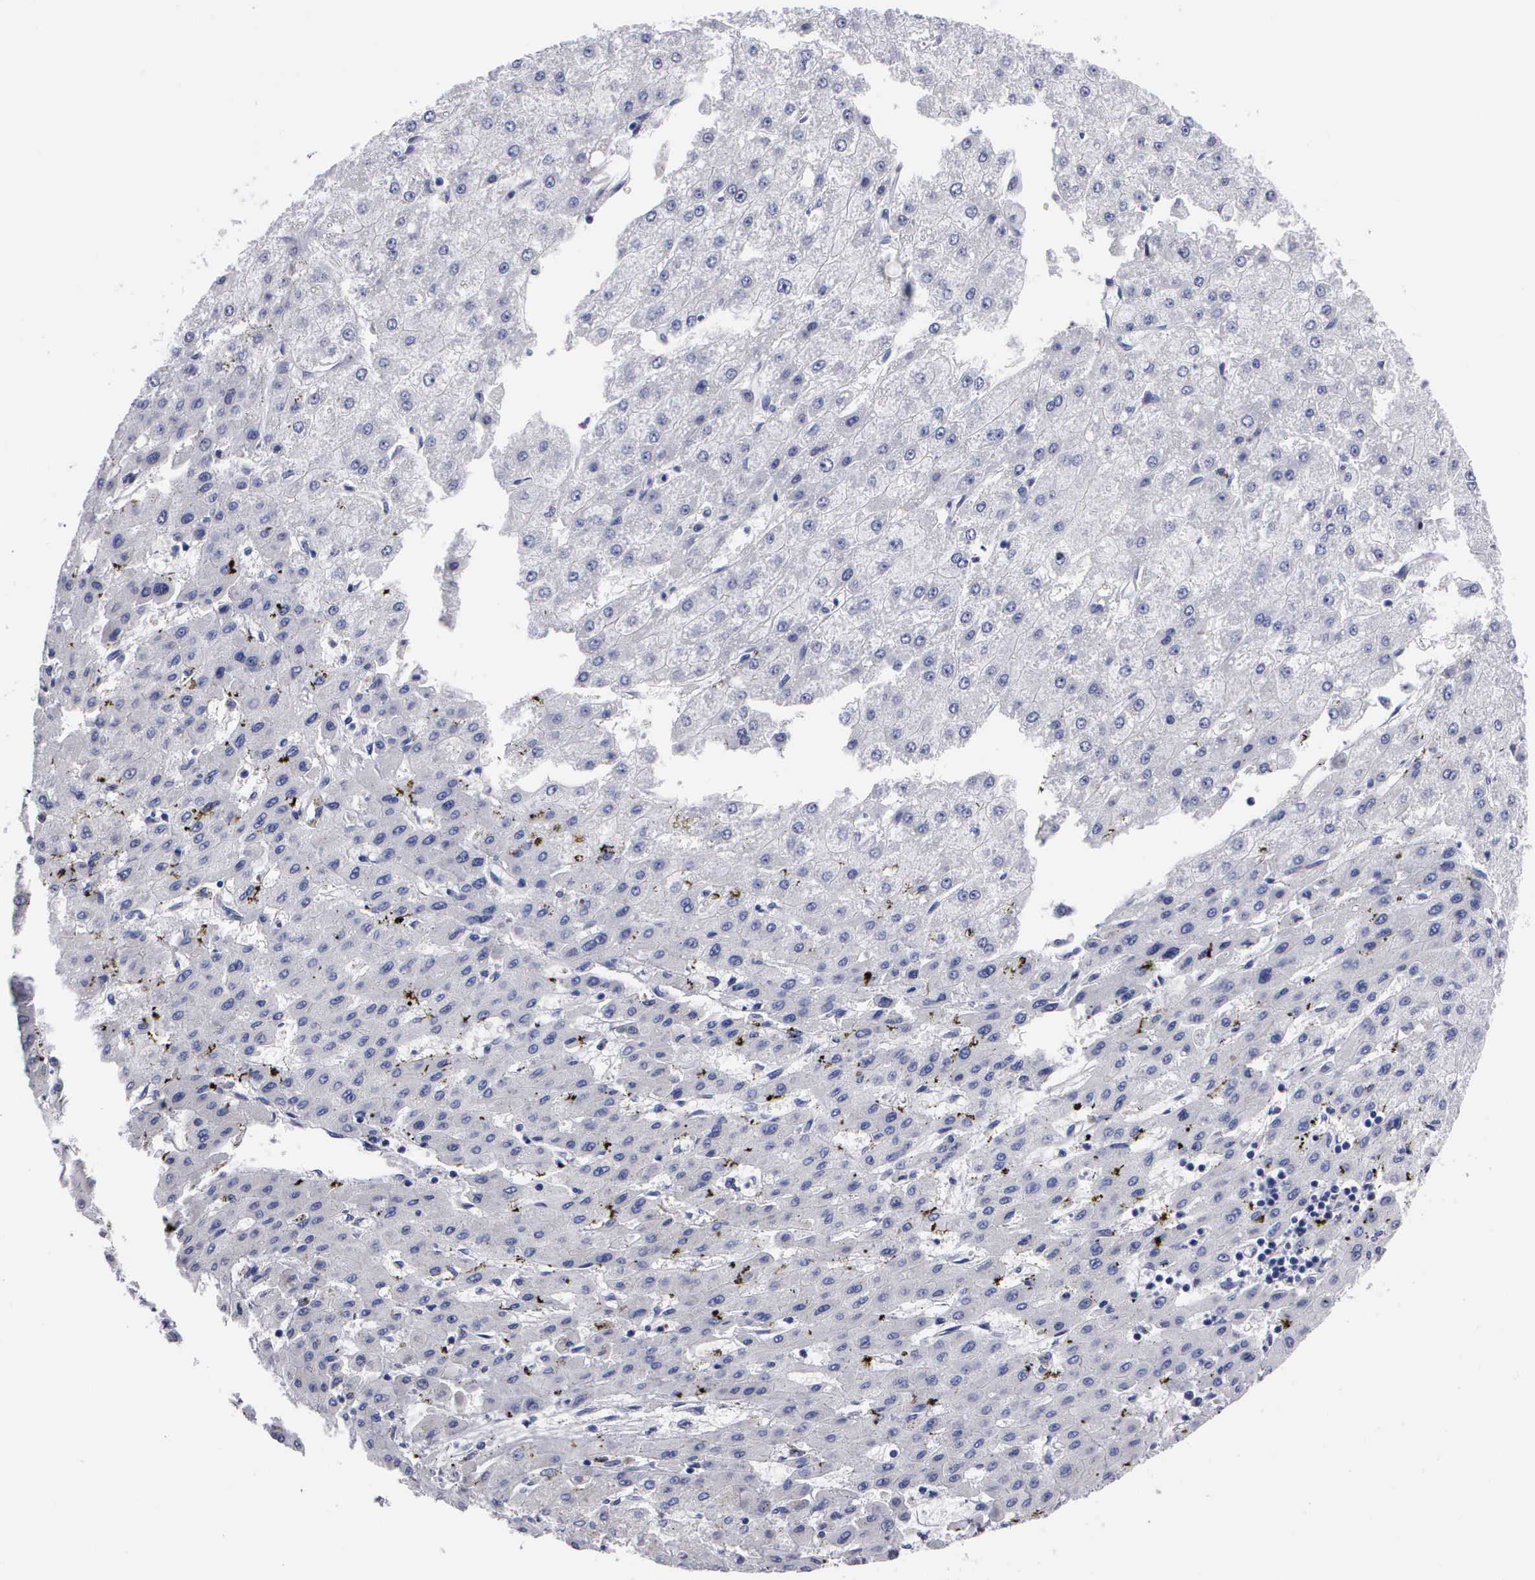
{"staining": {"intensity": "negative", "quantity": "none", "location": "none"}, "tissue": "liver cancer", "cell_type": "Tumor cells", "image_type": "cancer", "snomed": [{"axis": "morphology", "description": "Carcinoma, Hepatocellular, NOS"}, {"axis": "topography", "description": "Liver"}], "caption": "High magnification brightfield microscopy of liver hepatocellular carcinoma stained with DAB (brown) and counterstained with hematoxylin (blue): tumor cells show no significant positivity.", "gene": "CYP19A1", "patient": {"sex": "female", "age": 52}}